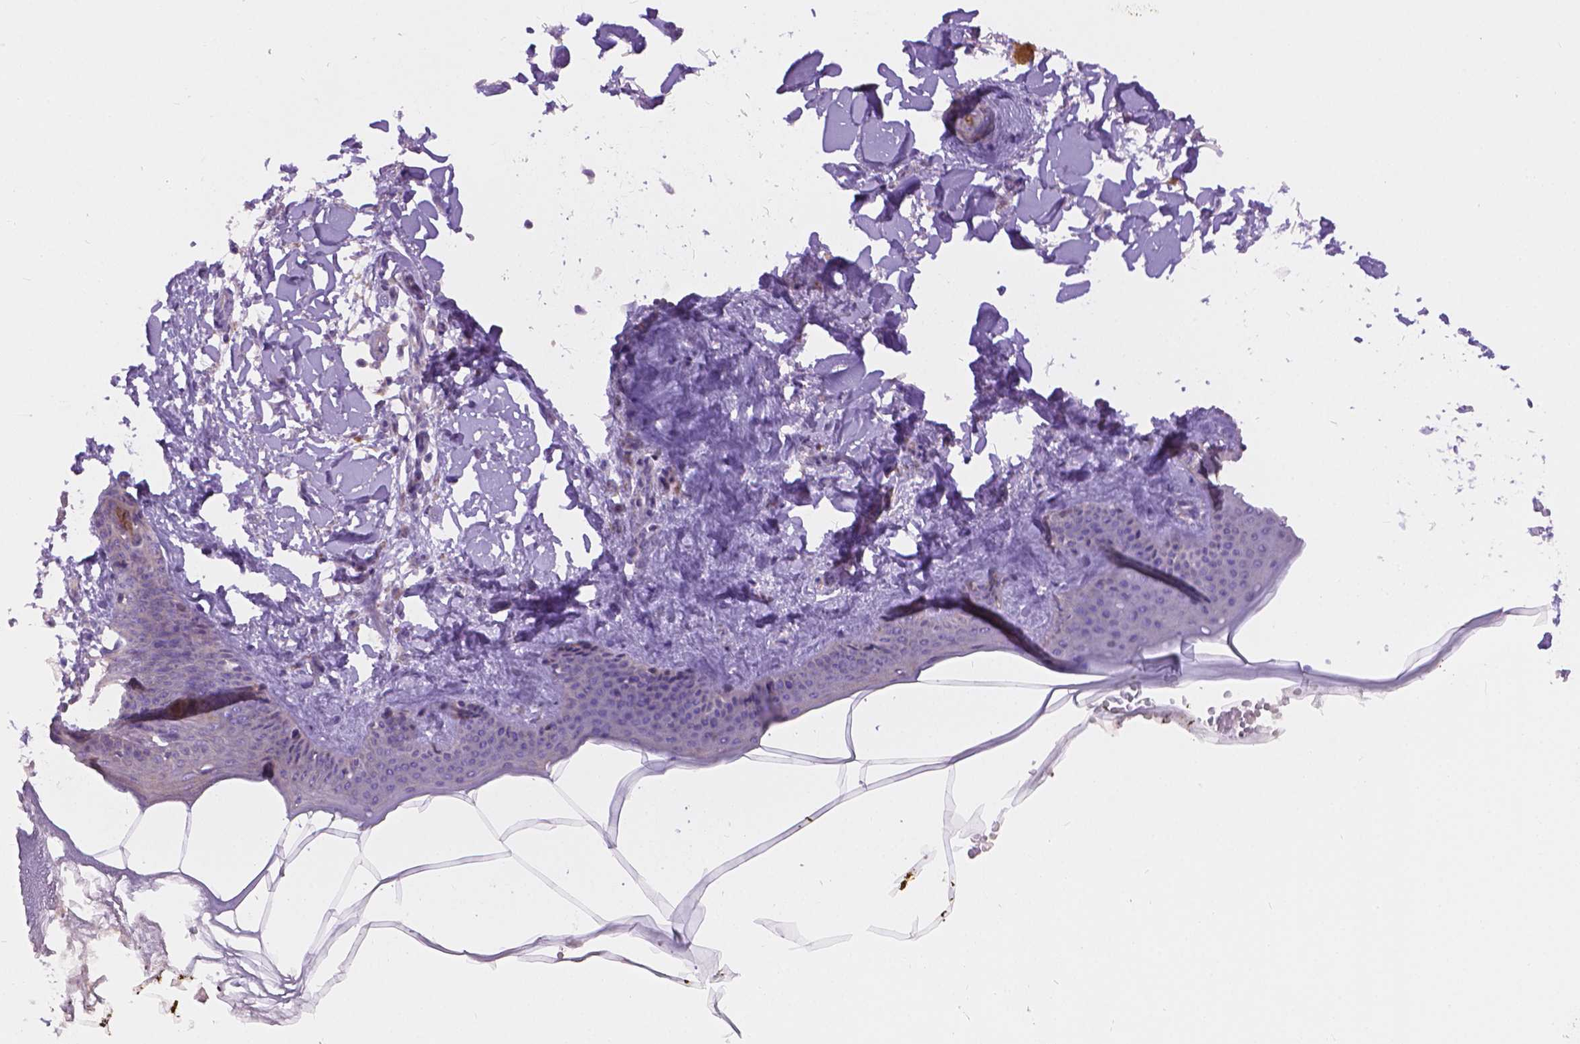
{"staining": {"intensity": "negative", "quantity": "none", "location": "none"}, "tissue": "skin", "cell_type": "Fibroblasts", "image_type": "normal", "snomed": [{"axis": "morphology", "description": "Normal tissue, NOS"}, {"axis": "topography", "description": "Skin"}], "caption": "Immunohistochemistry histopathology image of benign skin stained for a protein (brown), which reveals no expression in fibroblasts. (DAB (3,3'-diaminobenzidine) IHC with hematoxylin counter stain).", "gene": "CDH7", "patient": {"sex": "female", "age": 34}}